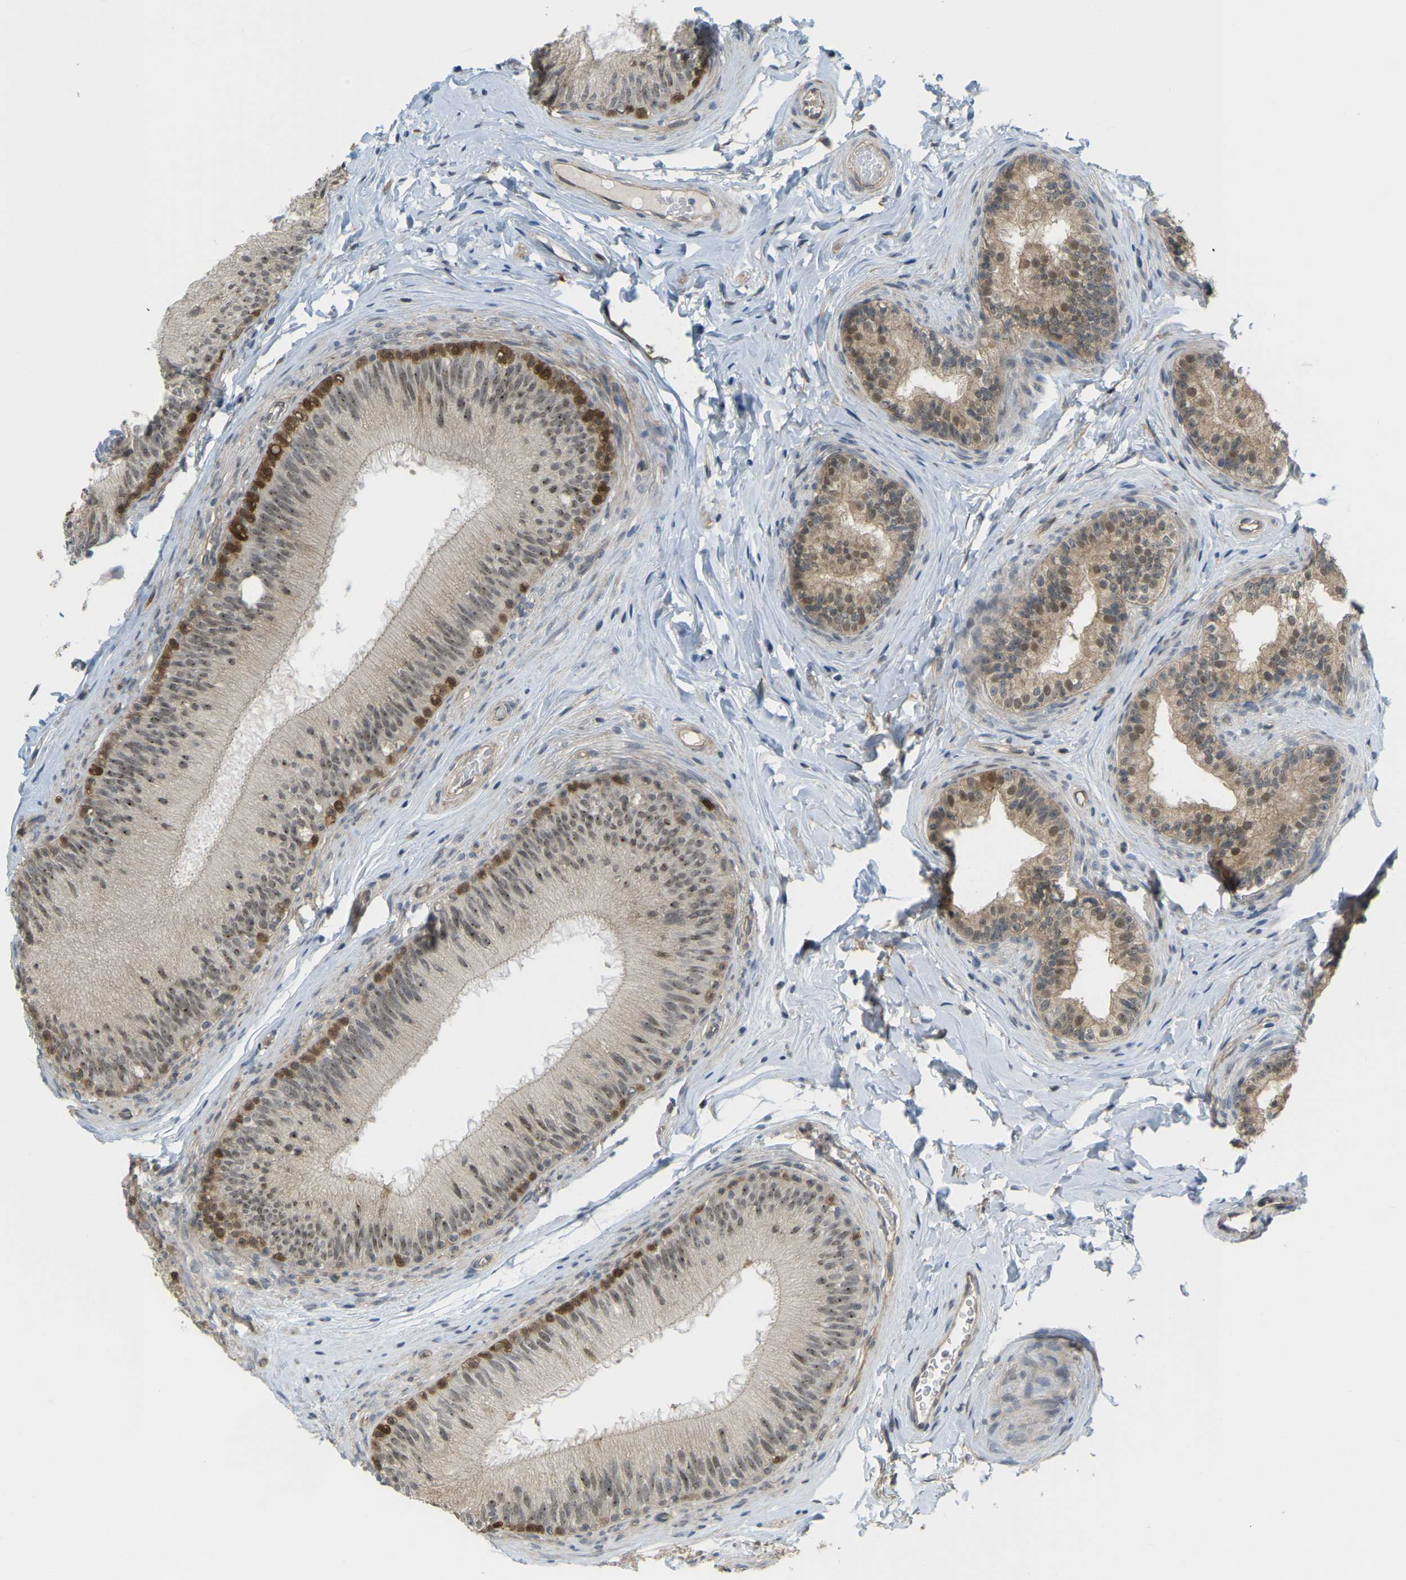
{"staining": {"intensity": "moderate", "quantity": ">75%", "location": "cytoplasmic/membranous,nuclear"}, "tissue": "epididymis", "cell_type": "Glandular cells", "image_type": "normal", "snomed": [{"axis": "morphology", "description": "Normal tissue, NOS"}, {"axis": "topography", "description": "Testis"}, {"axis": "topography", "description": "Epididymis"}], "caption": "The photomicrograph displays staining of normal epididymis, revealing moderate cytoplasmic/membranous,nuclear protein expression (brown color) within glandular cells. (IHC, brightfield microscopy, high magnification).", "gene": "SERPINB5", "patient": {"sex": "male", "age": 36}}